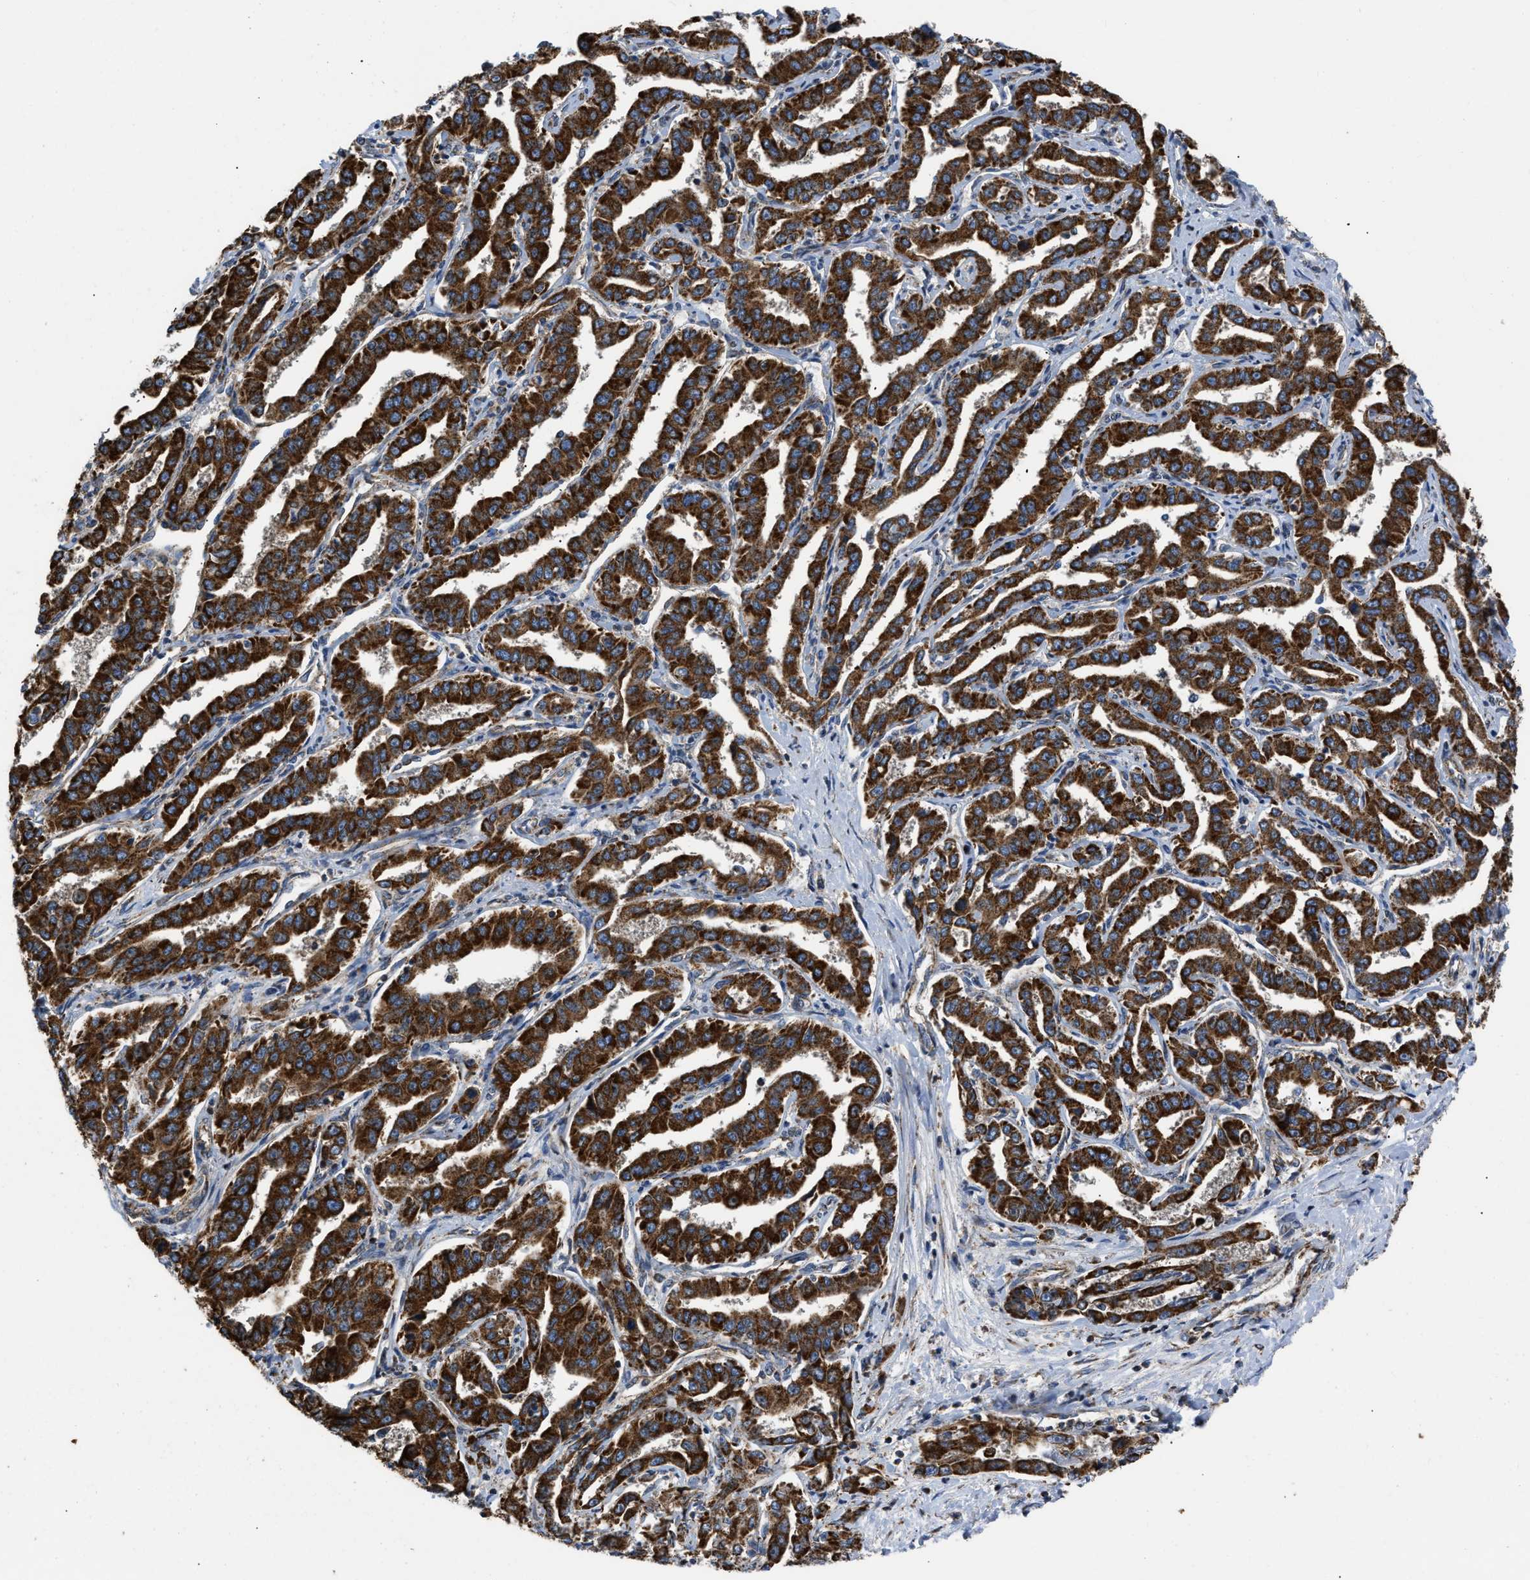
{"staining": {"intensity": "strong", "quantity": ">75%", "location": "cytoplasmic/membranous"}, "tissue": "liver cancer", "cell_type": "Tumor cells", "image_type": "cancer", "snomed": [{"axis": "morphology", "description": "Cholangiocarcinoma"}, {"axis": "topography", "description": "Liver"}], "caption": "Protein positivity by IHC demonstrates strong cytoplasmic/membranous expression in approximately >75% of tumor cells in liver cholangiocarcinoma.", "gene": "OPTN", "patient": {"sex": "male", "age": 59}}